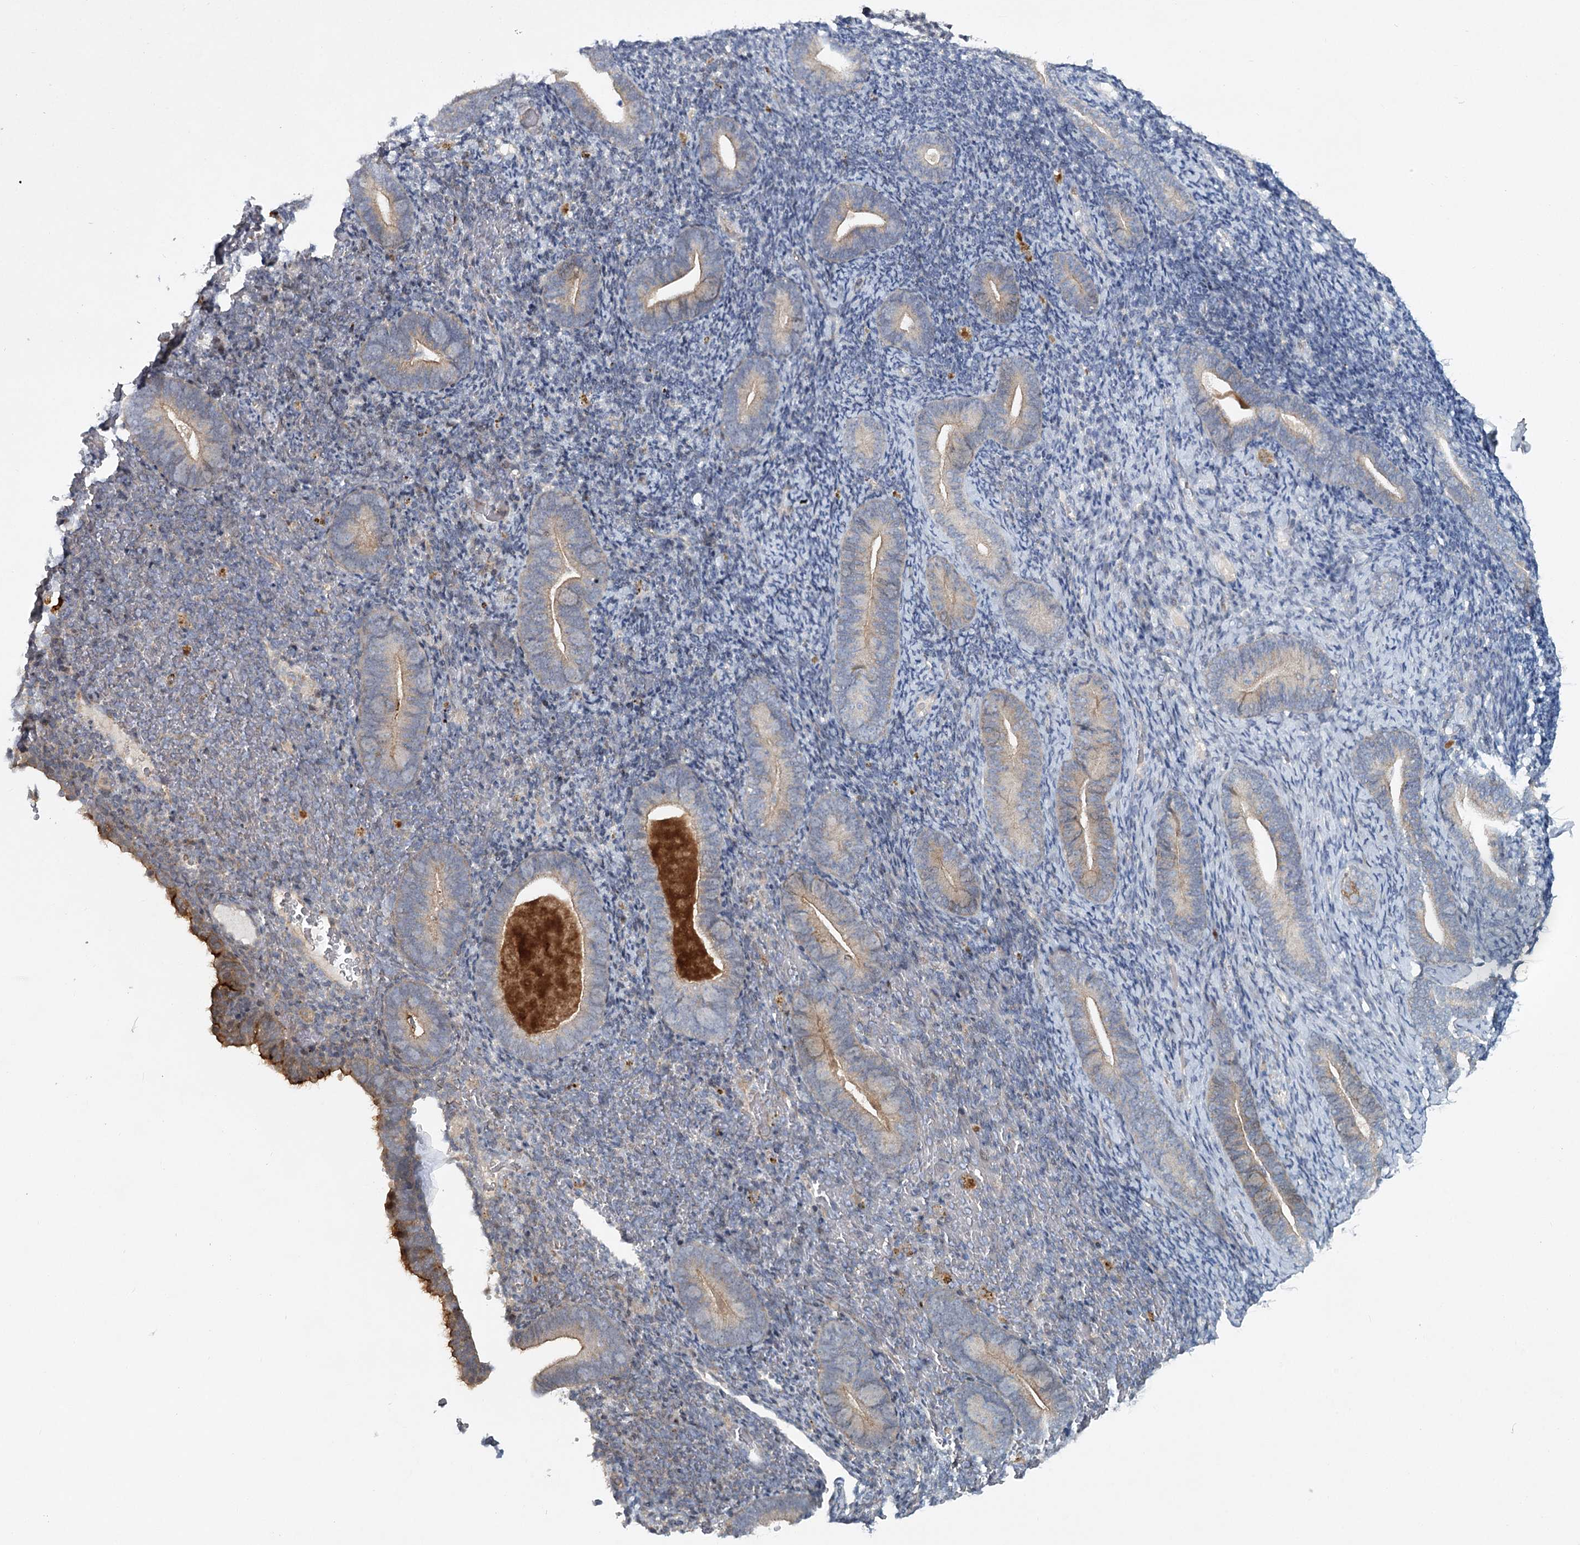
{"staining": {"intensity": "negative", "quantity": "none", "location": "none"}, "tissue": "endometrium", "cell_type": "Cells in endometrial stroma", "image_type": "normal", "snomed": [{"axis": "morphology", "description": "Normal tissue, NOS"}, {"axis": "topography", "description": "Endometrium"}], "caption": "The image shows no staining of cells in endometrial stroma in normal endometrium. The staining was performed using DAB (3,3'-diaminobenzidine) to visualize the protein expression in brown, while the nuclei were stained in blue with hematoxylin (Magnification: 20x).", "gene": "MAP3K13", "patient": {"sex": "female", "age": 51}}